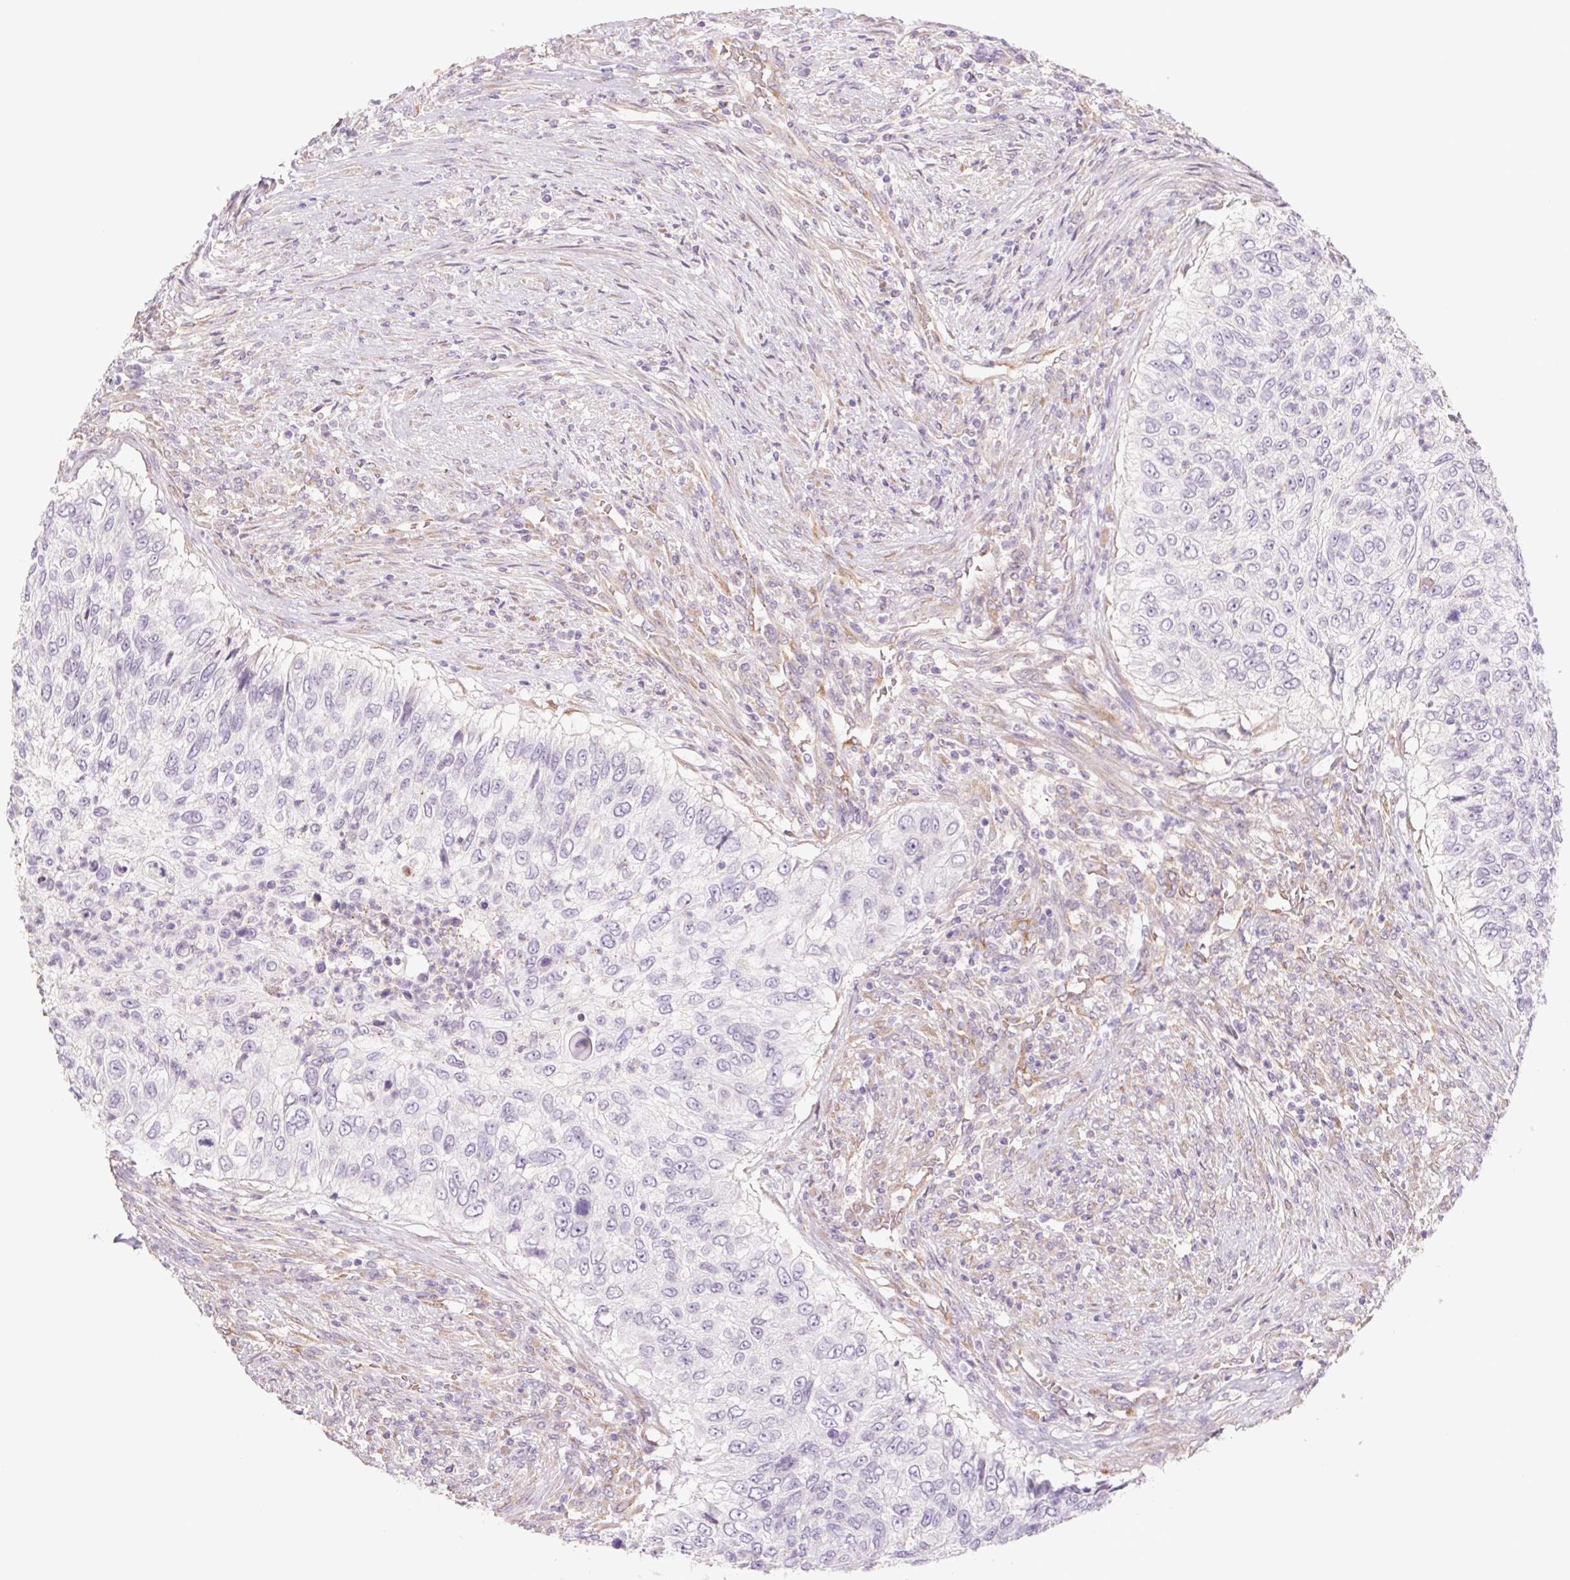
{"staining": {"intensity": "negative", "quantity": "none", "location": "none"}, "tissue": "urothelial cancer", "cell_type": "Tumor cells", "image_type": "cancer", "snomed": [{"axis": "morphology", "description": "Urothelial carcinoma, High grade"}, {"axis": "topography", "description": "Urinary bladder"}], "caption": "Tumor cells show no significant positivity in urothelial cancer.", "gene": "IGFL3", "patient": {"sex": "female", "age": 60}}